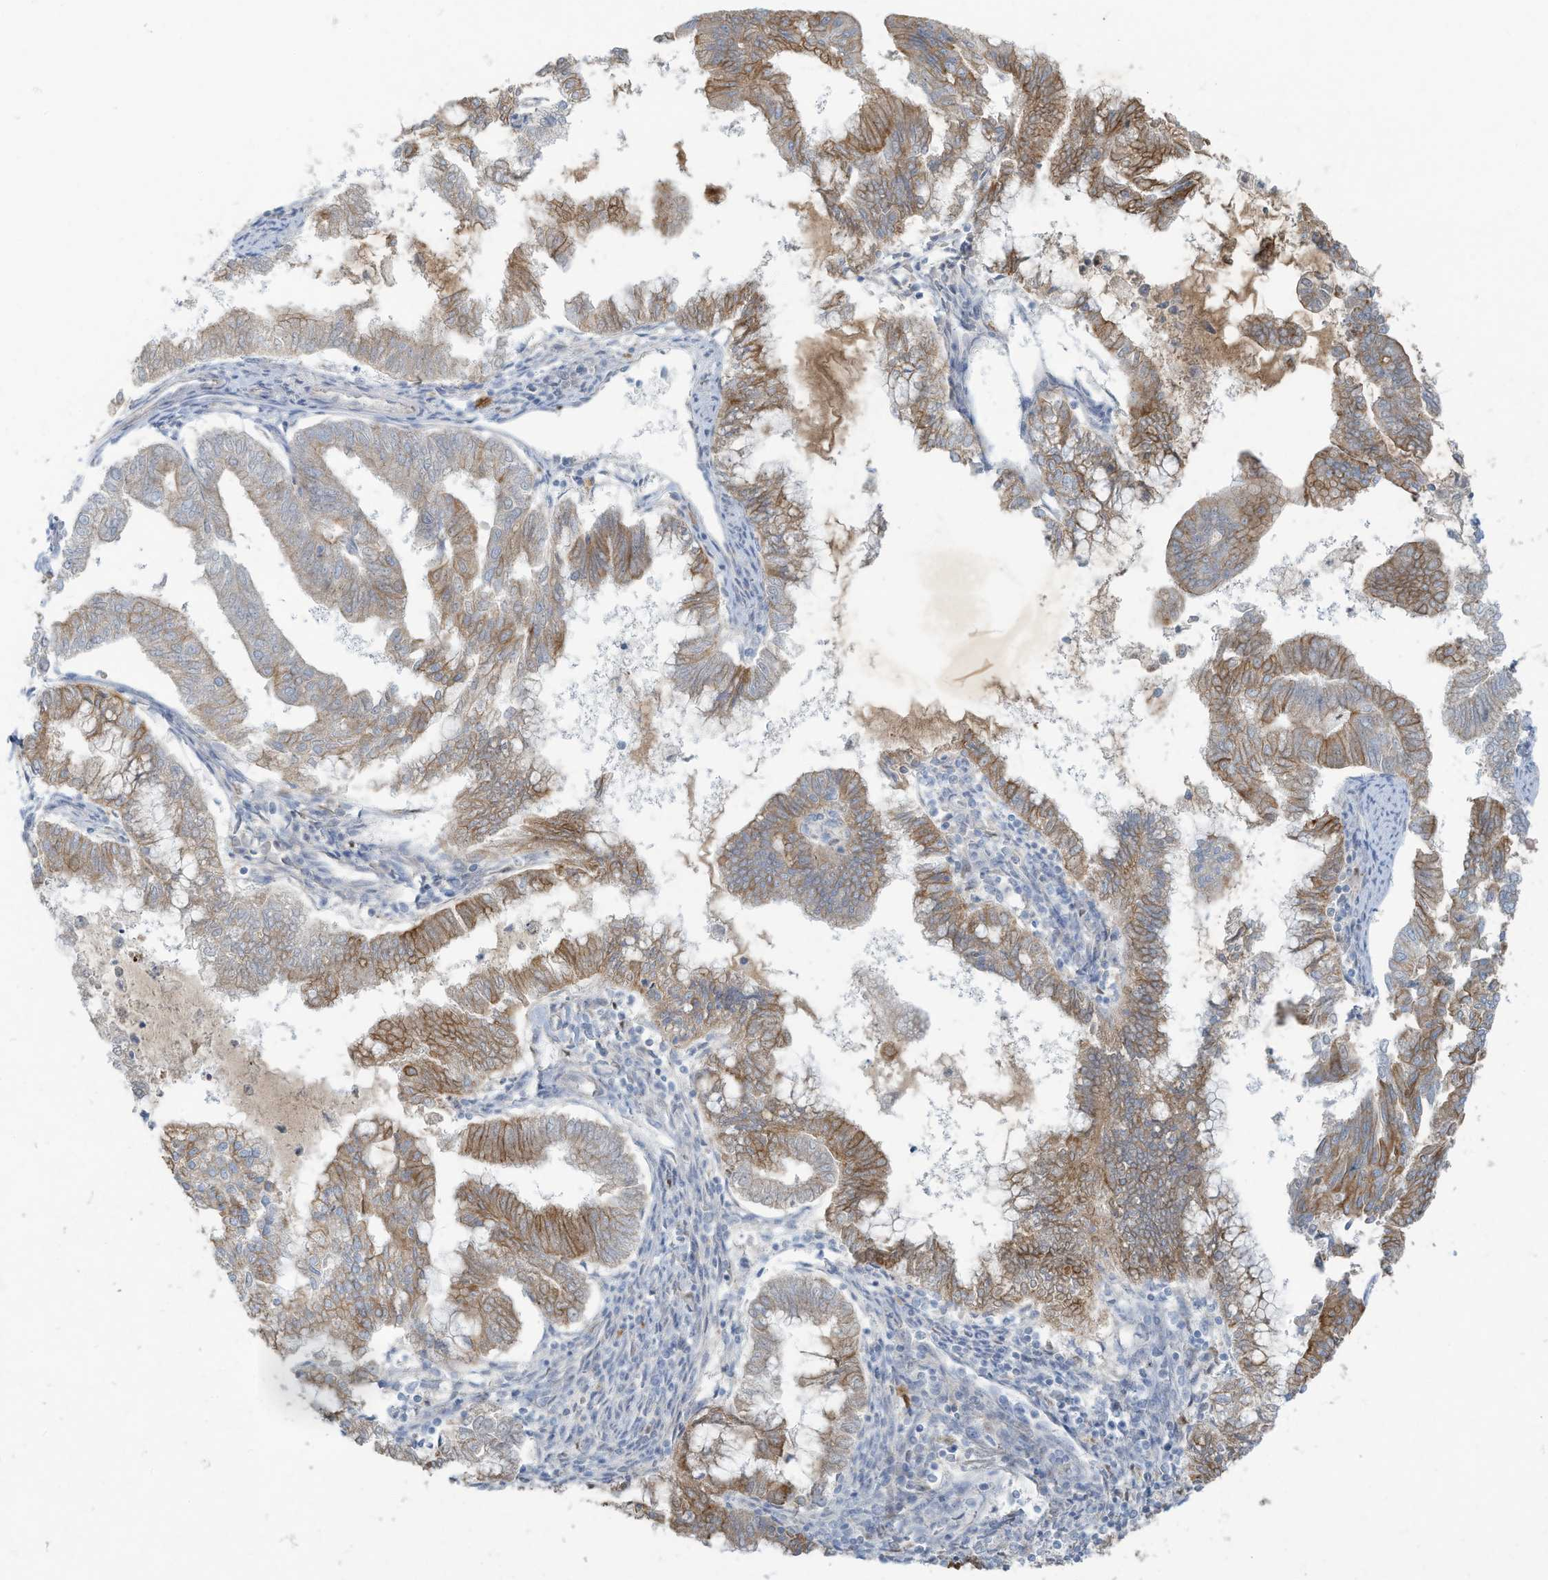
{"staining": {"intensity": "moderate", "quantity": "25%-75%", "location": "cytoplasmic/membranous"}, "tissue": "endometrial cancer", "cell_type": "Tumor cells", "image_type": "cancer", "snomed": [{"axis": "morphology", "description": "Adenocarcinoma, NOS"}, {"axis": "topography", "description": "Endometrium"}], "caption": "Endometrial cancer stained for a protein reveals moderate cytoplasmic/membranous positivity in tumor cells.", "gene": "TUBE1", "patient": {"sex": "female", "age": 79}}